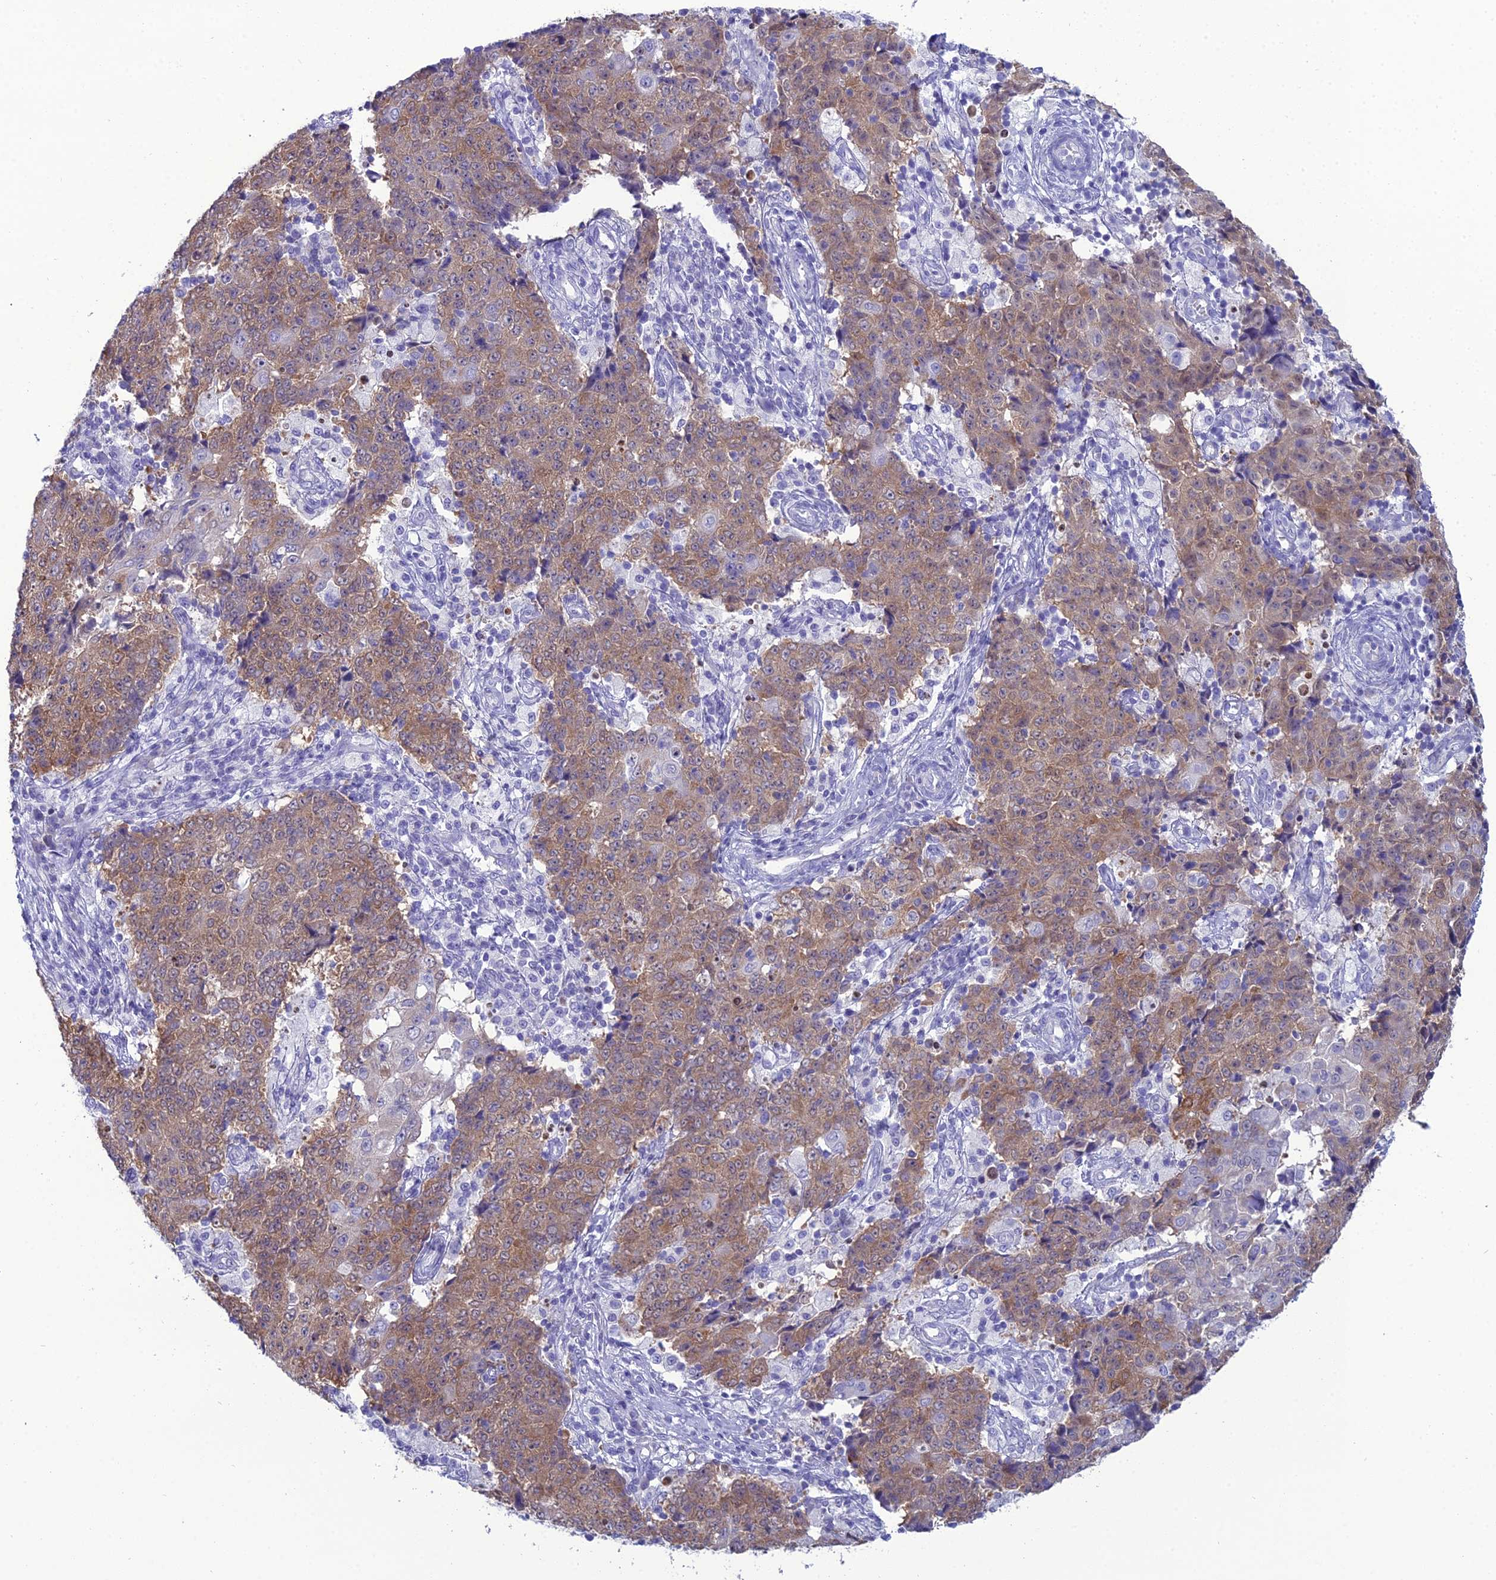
{"staining": {"intensity": "moderate", "quantity": ">75%", "location": "cytoplasmic/membranous"}, "tissue": "ovarian cancer", "cell_type": "Tumor cells", "image_type": "cancer", "snomed": [{"axis": "morphology", "description": "Carcinoma, endometroid"}, {"axis": "topography", "description": "Ovary"}], "caption": "A micrograph of human endometroid carcinoma (ovarian) stained for a protein reveals moderate cytoplasmic/membranous brown staining in tumor cells.", "gene": "GNPNAT1", "patient": {"sex": "female", "age": 42}}